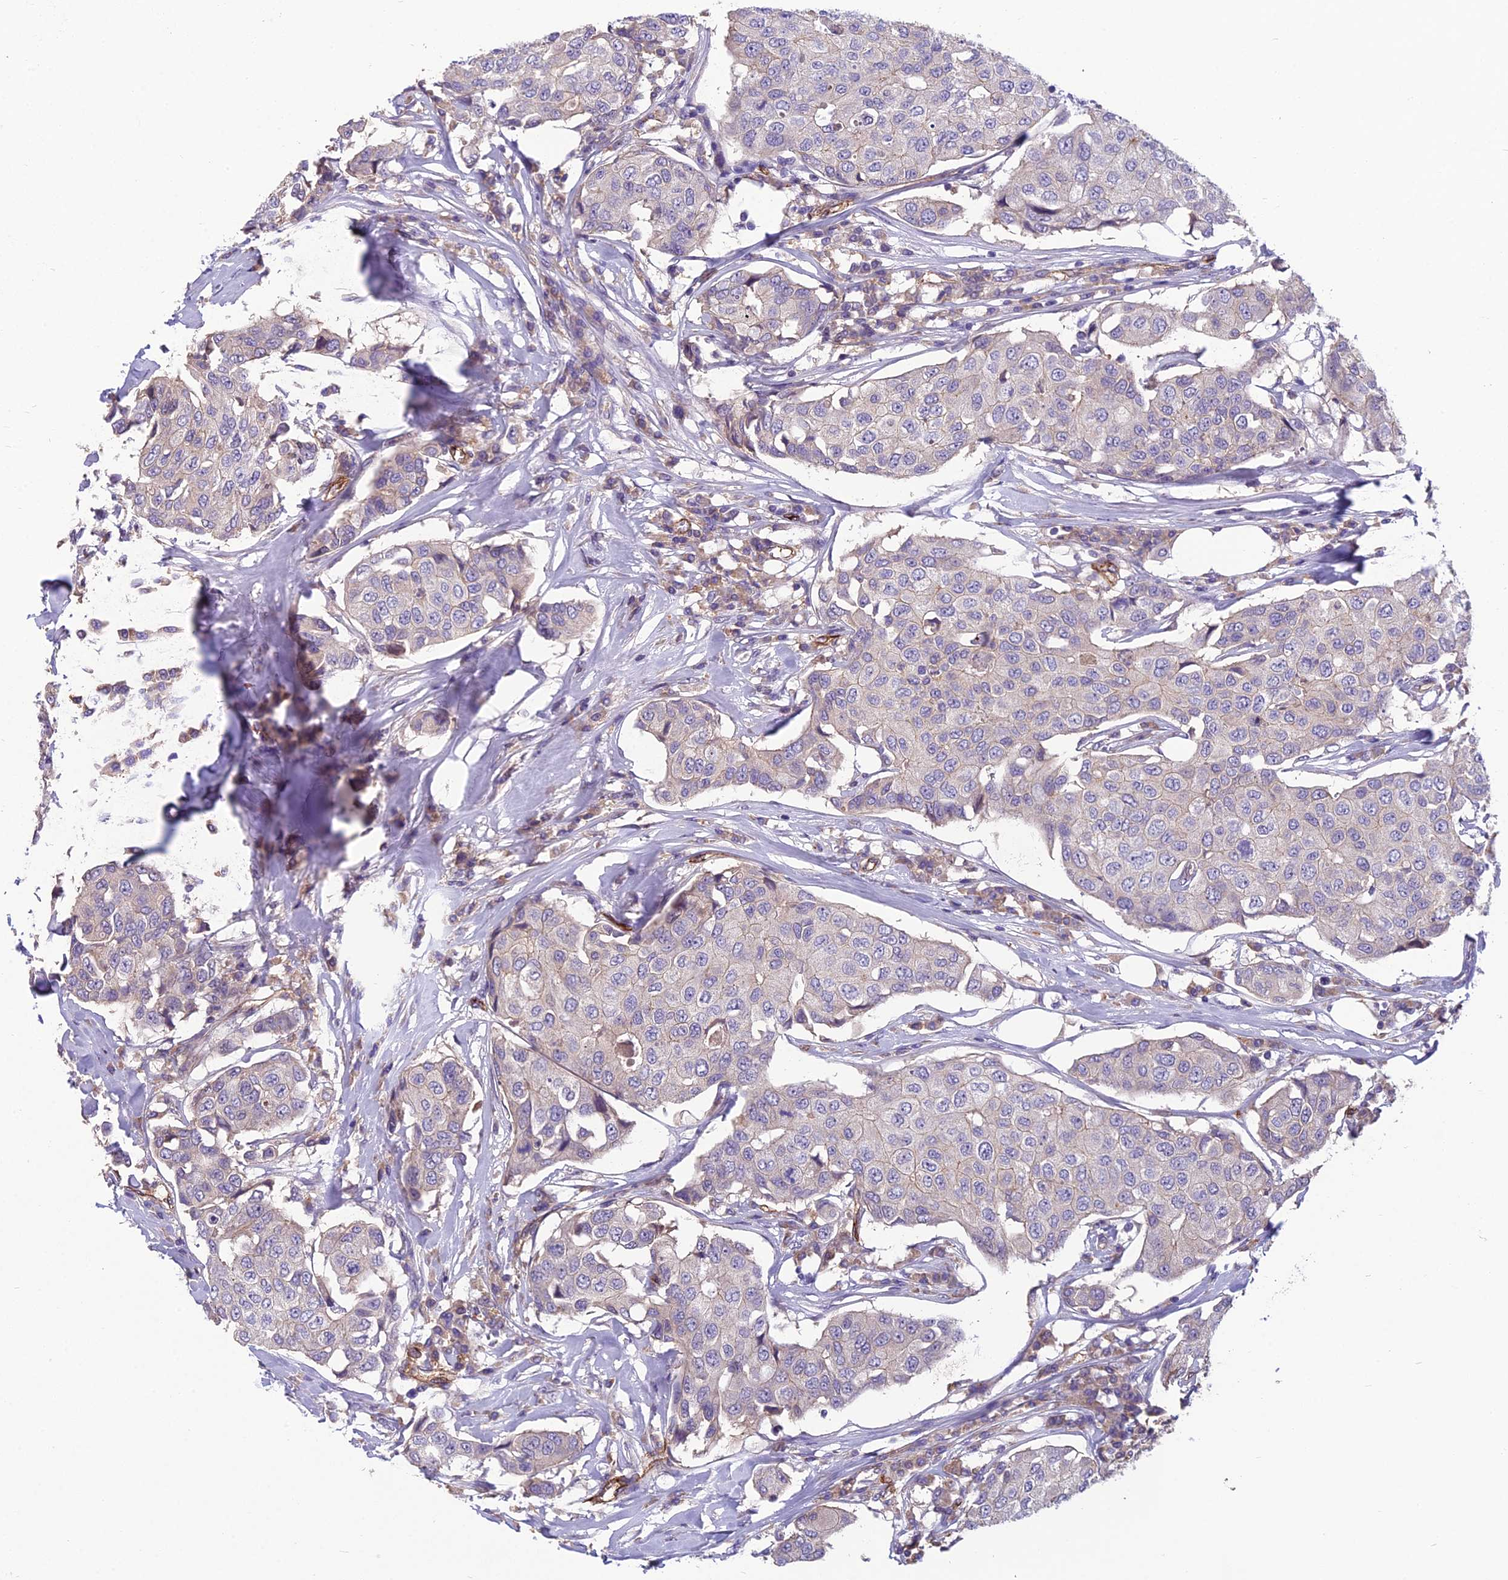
{"staining": {"intensity": "negative", "quantity": "none", "location": "none"}, "tissue": "breast cancer", "cell_type": "Tumor cells", "image_type": "cancer", "snomed": [{"axis": "morphology", "description": "Duct carcinoma"}, {"axis": "topography", "description": "Breast"}], "caption": "A high-resolution image shows IHC staining of intraductal carcinoma (breast), which exhibits no significant expression in tumor cells.", "gene": "TSPAN15", "patient": {"sex": "female", "age": 80}}